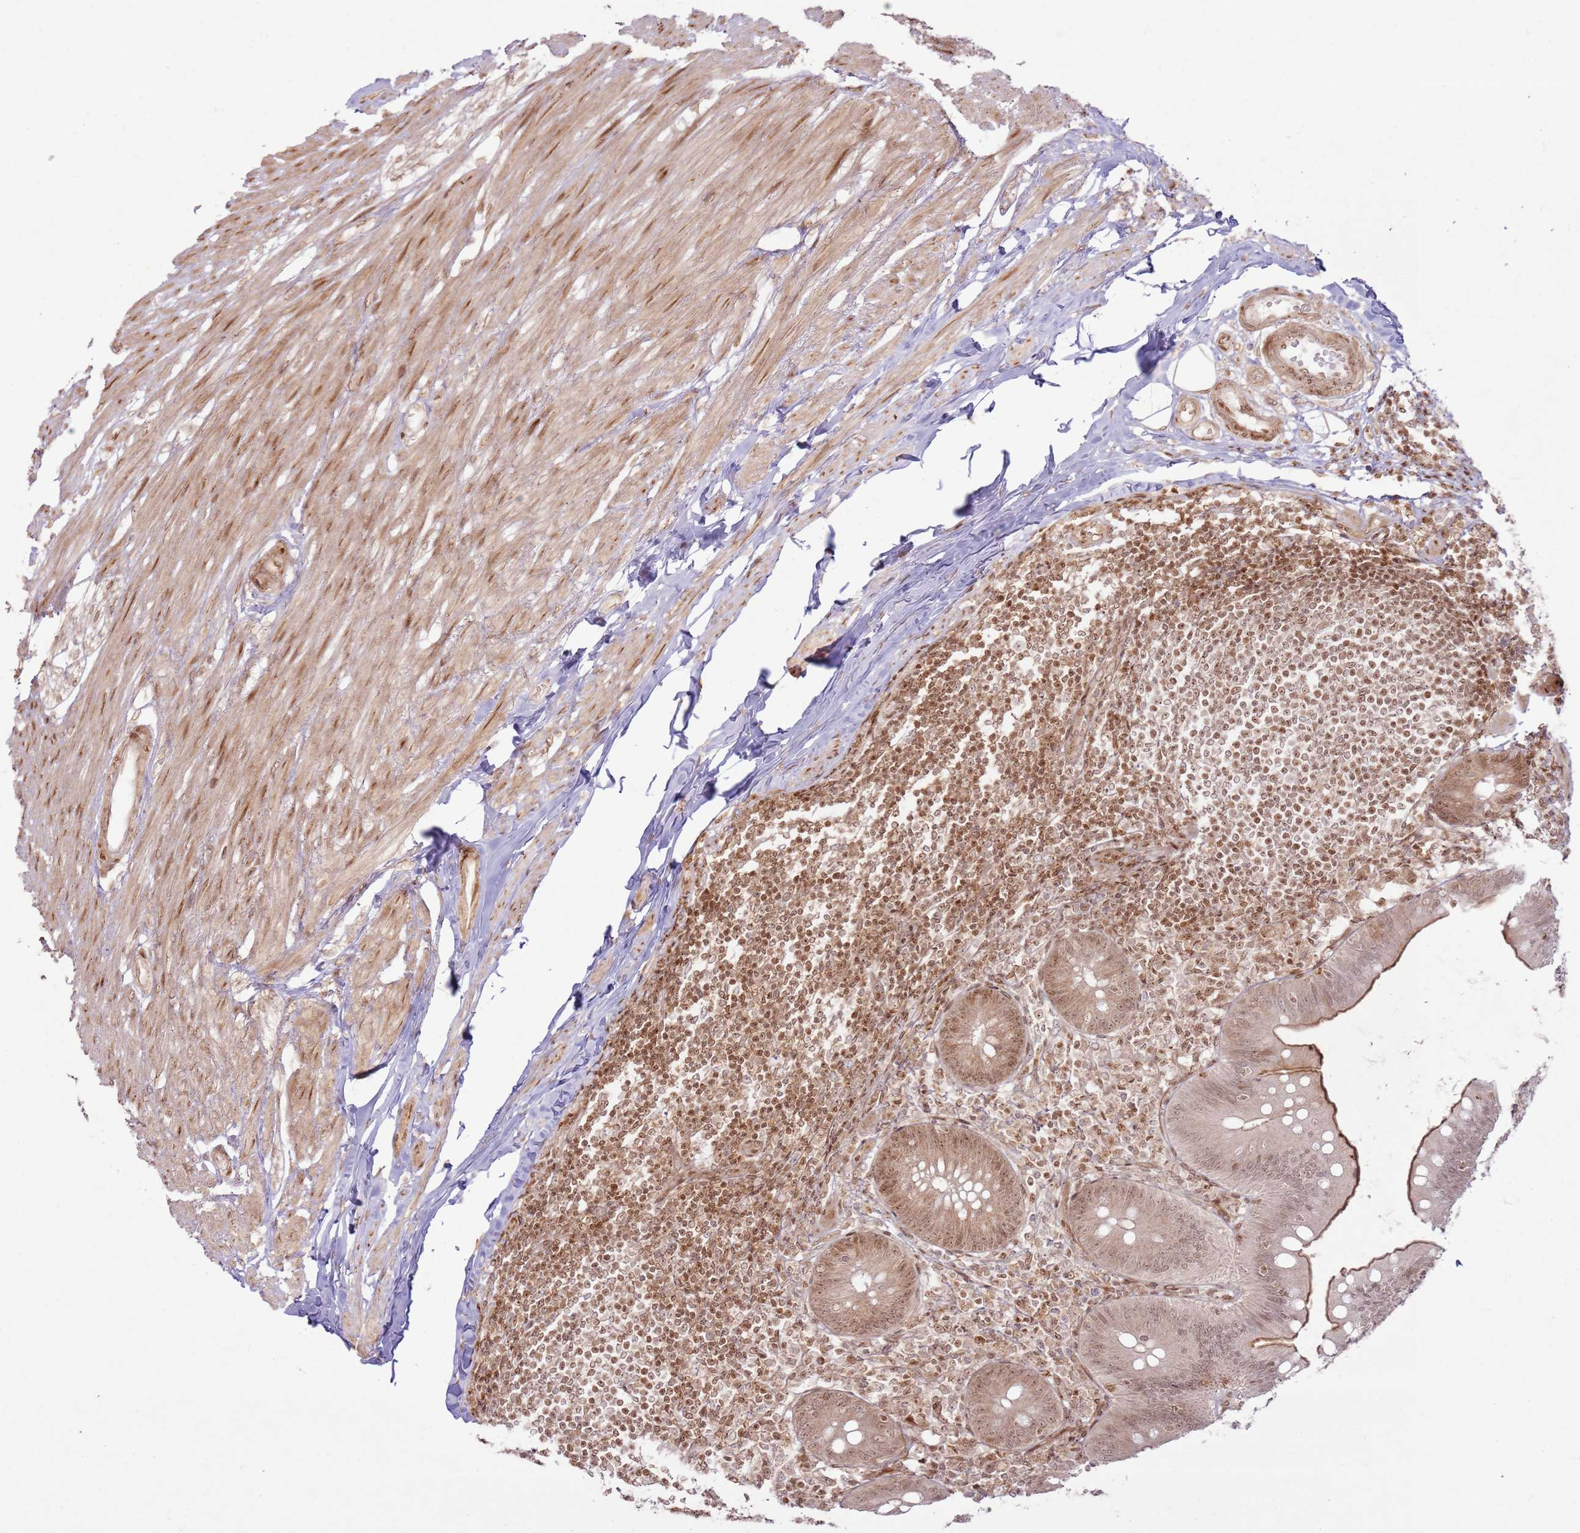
{"staining": {"intensity": "moderate", "quantity": ">75%", "location": "nuclear"}, "tissue": "appendix", "cell_type": "Glandular cells", "image_type": "normal", "snomed": [{"axis": "morphology", "description": "Normal tissue, NOS"}, {"axis": "topography", "description": "Appendix"}], "caption": "Protein expression analysis of normal human appendix reveals moderate nuclear staining in about >75% of glandular cells. (brown staining indicates protein expression, while blue staining denotes nuclei).", "gene": "KLHL36", "patient": {"sex": "female", "age": 62}}